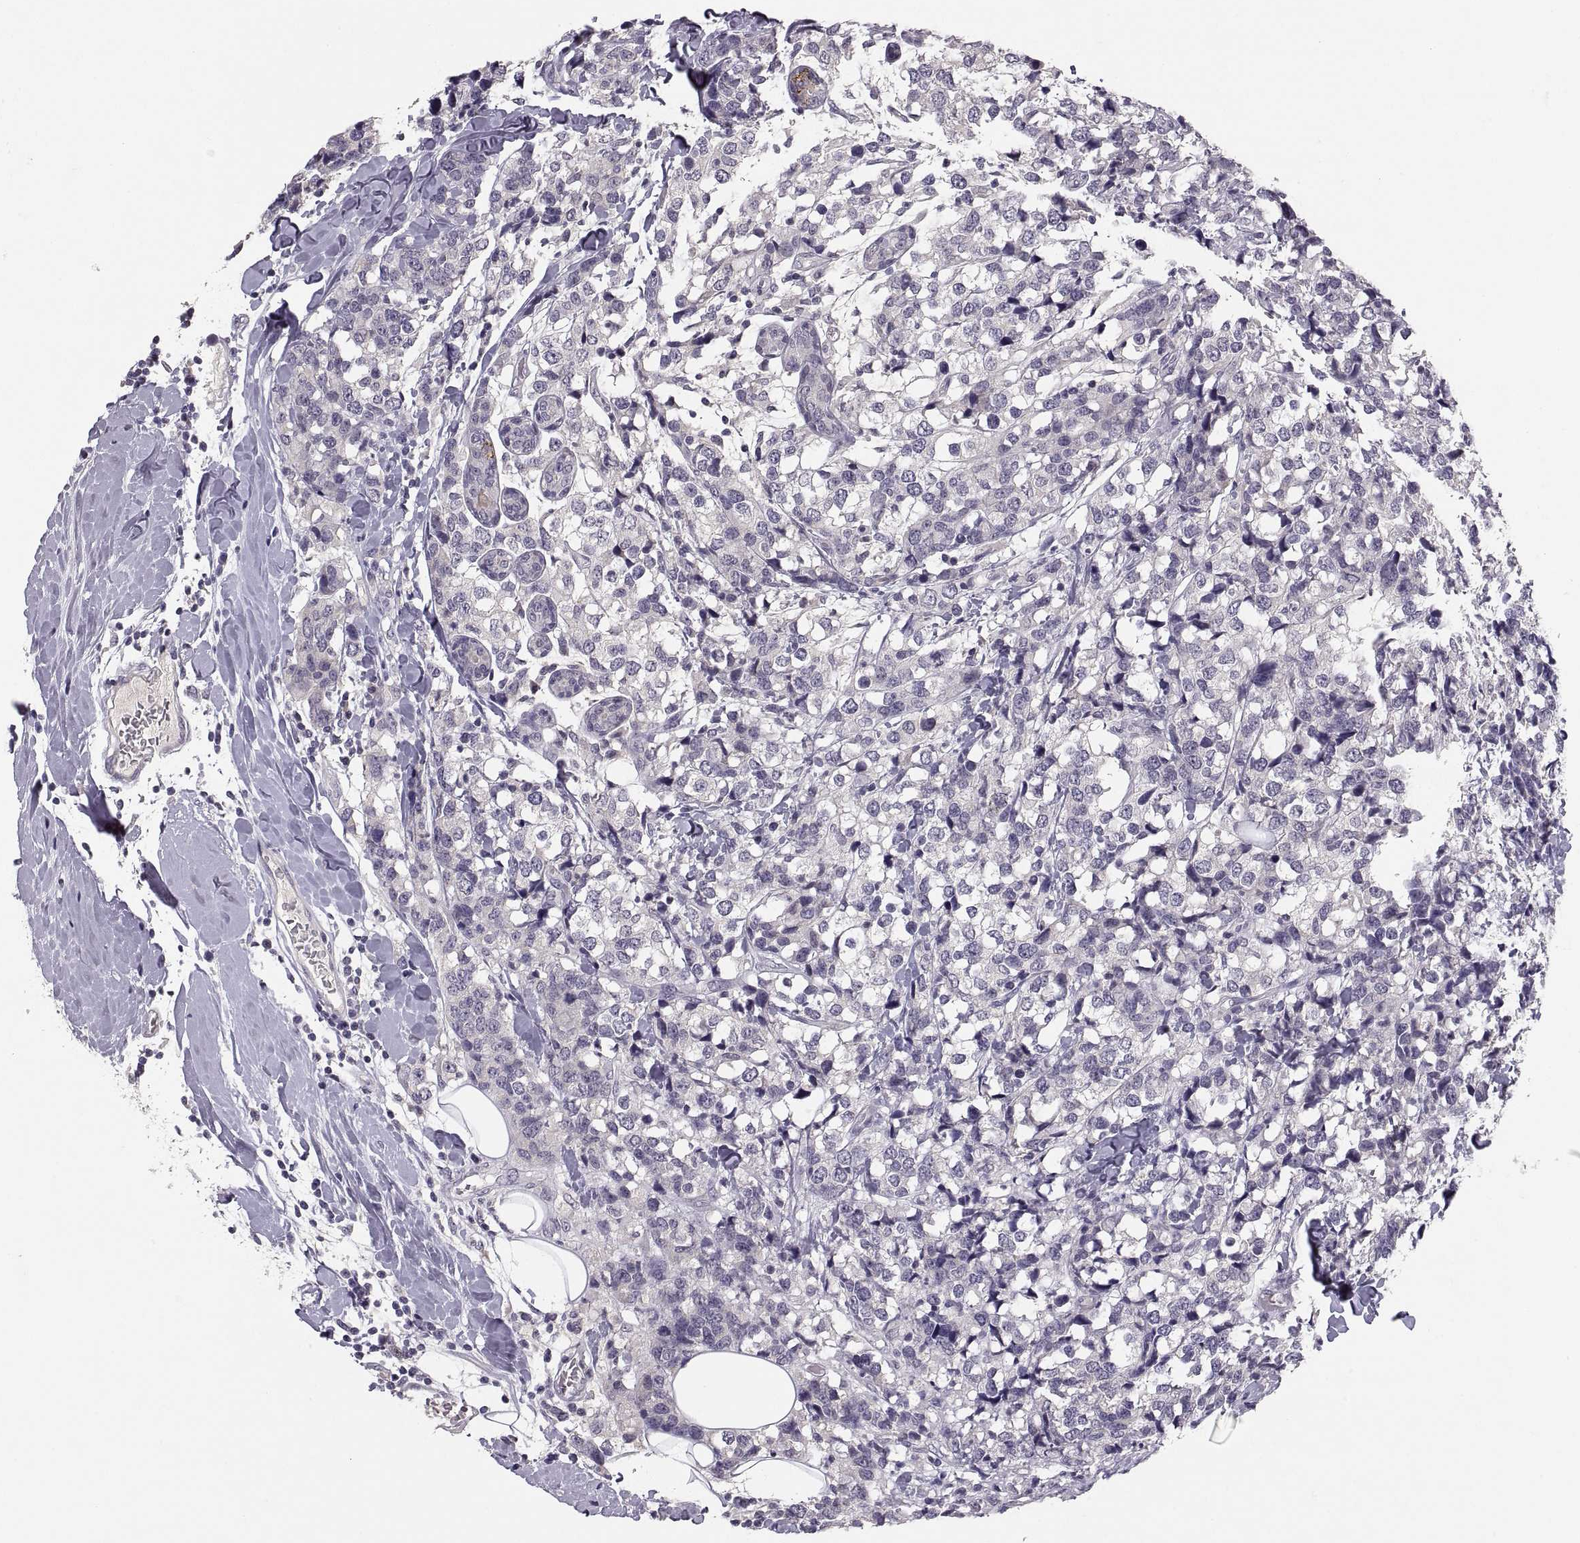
{"staining": {"intensity": "negative", "quantity": "none", "location": "none"}, "tissue": "breast cancer", "cell_type": "Tumor cells", "image_type": "cancer", "snomed": [{"axis": "morphology", "description": "Lobular carcinoma"}, {"axis": "topography", "description": "Breast"}], "caption": "Immunohistochemistry (IHC) micrograph of breast lobular carcinoma stained for a protein (brown), which displays no positivity in tumor cells.", "gene": "CDH2", "patient": {"sex": "female", "age": 59}}